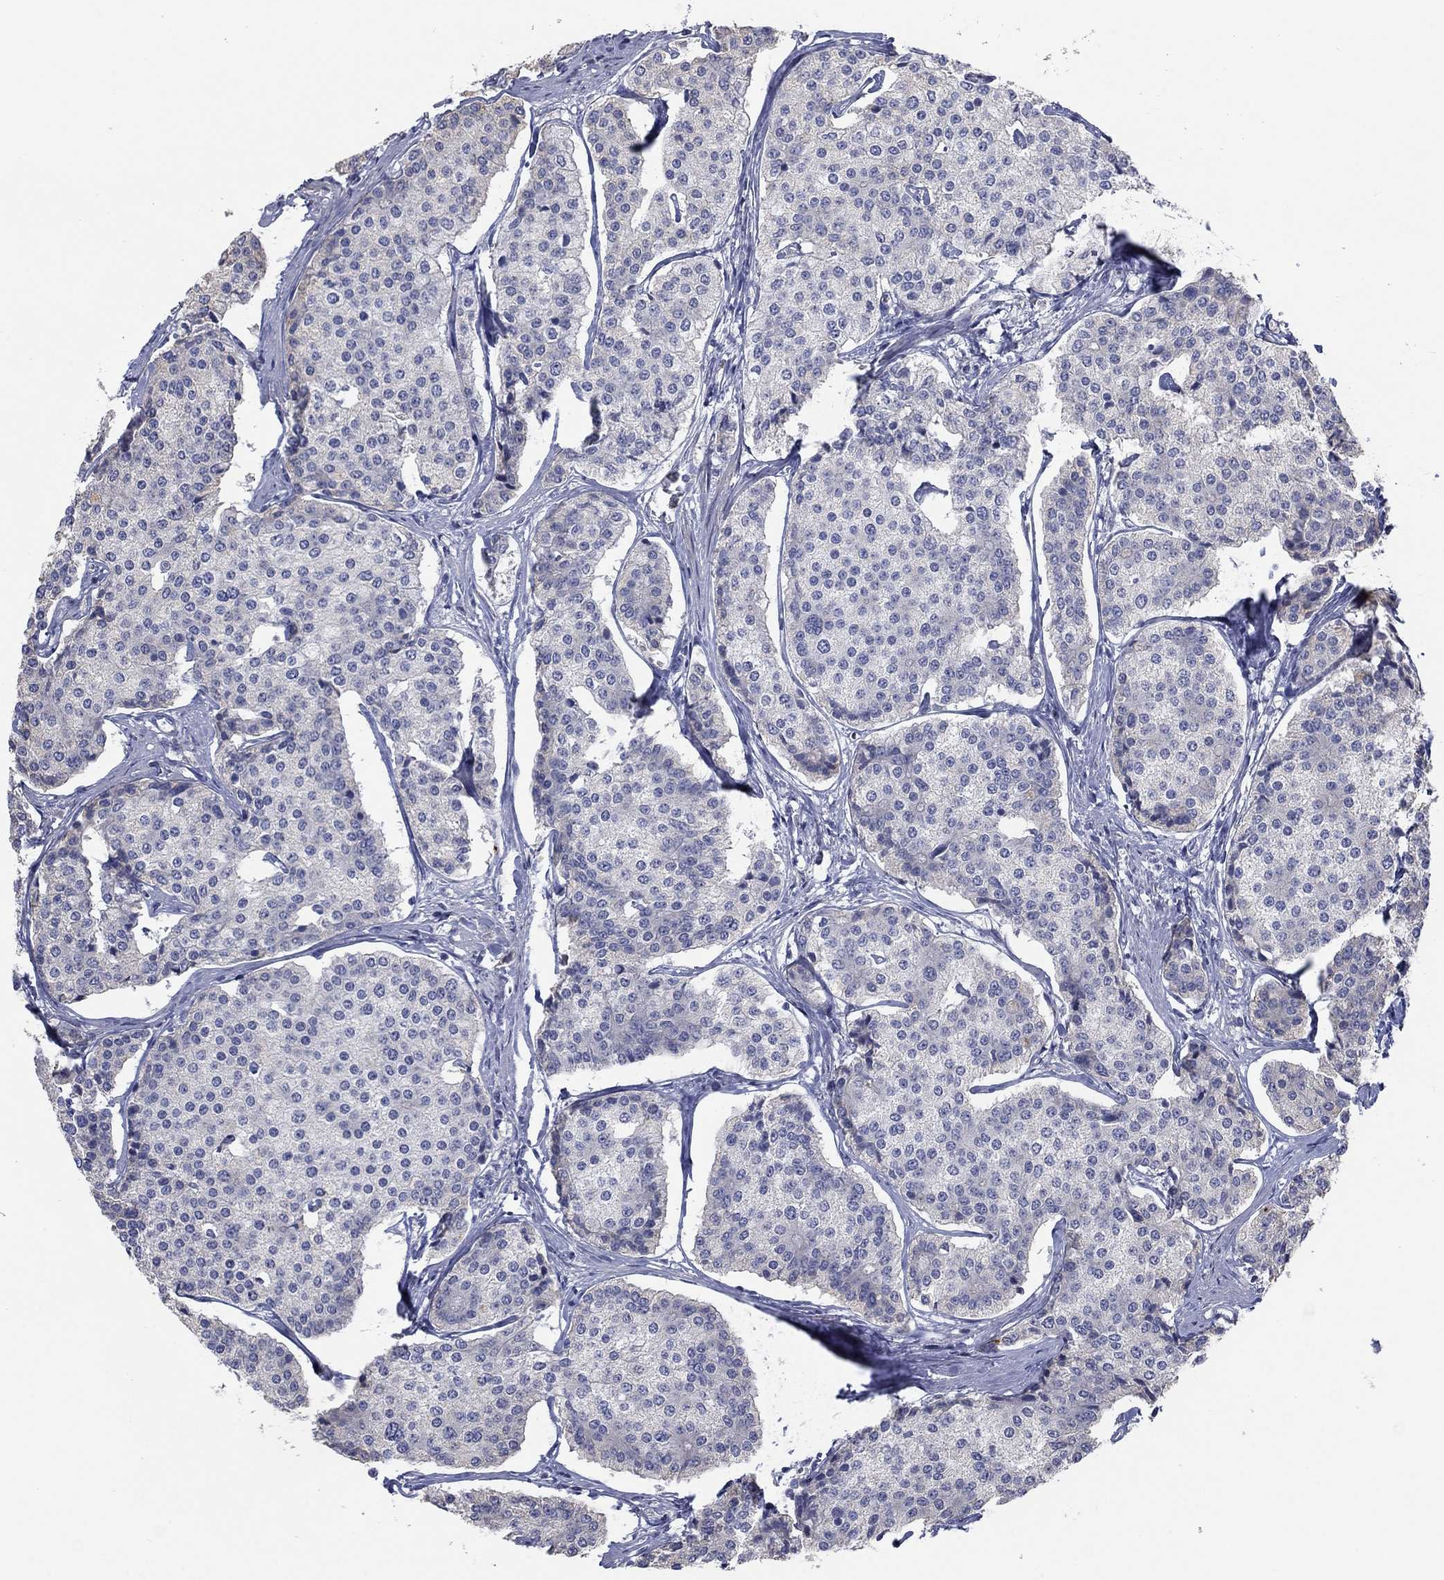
{"staining": {"intensity": "negative", "quantity": "none", "location": "none"}, "tissue": "carcinoid", "cell_type": "Tumor cells", "image_type": "cancer", "snomed": [{"axis": "morphology", "description": "Carcinoid, malignant, NOS"}, {"axis": "topography", "description": "Small intestine"}], "caption": "Histopathology image shows no protein expression in tumor cells of carcinoid (malignant) tissue.", "gene": "TMEM249", "patient": {"sex": "female", "age": 65}}